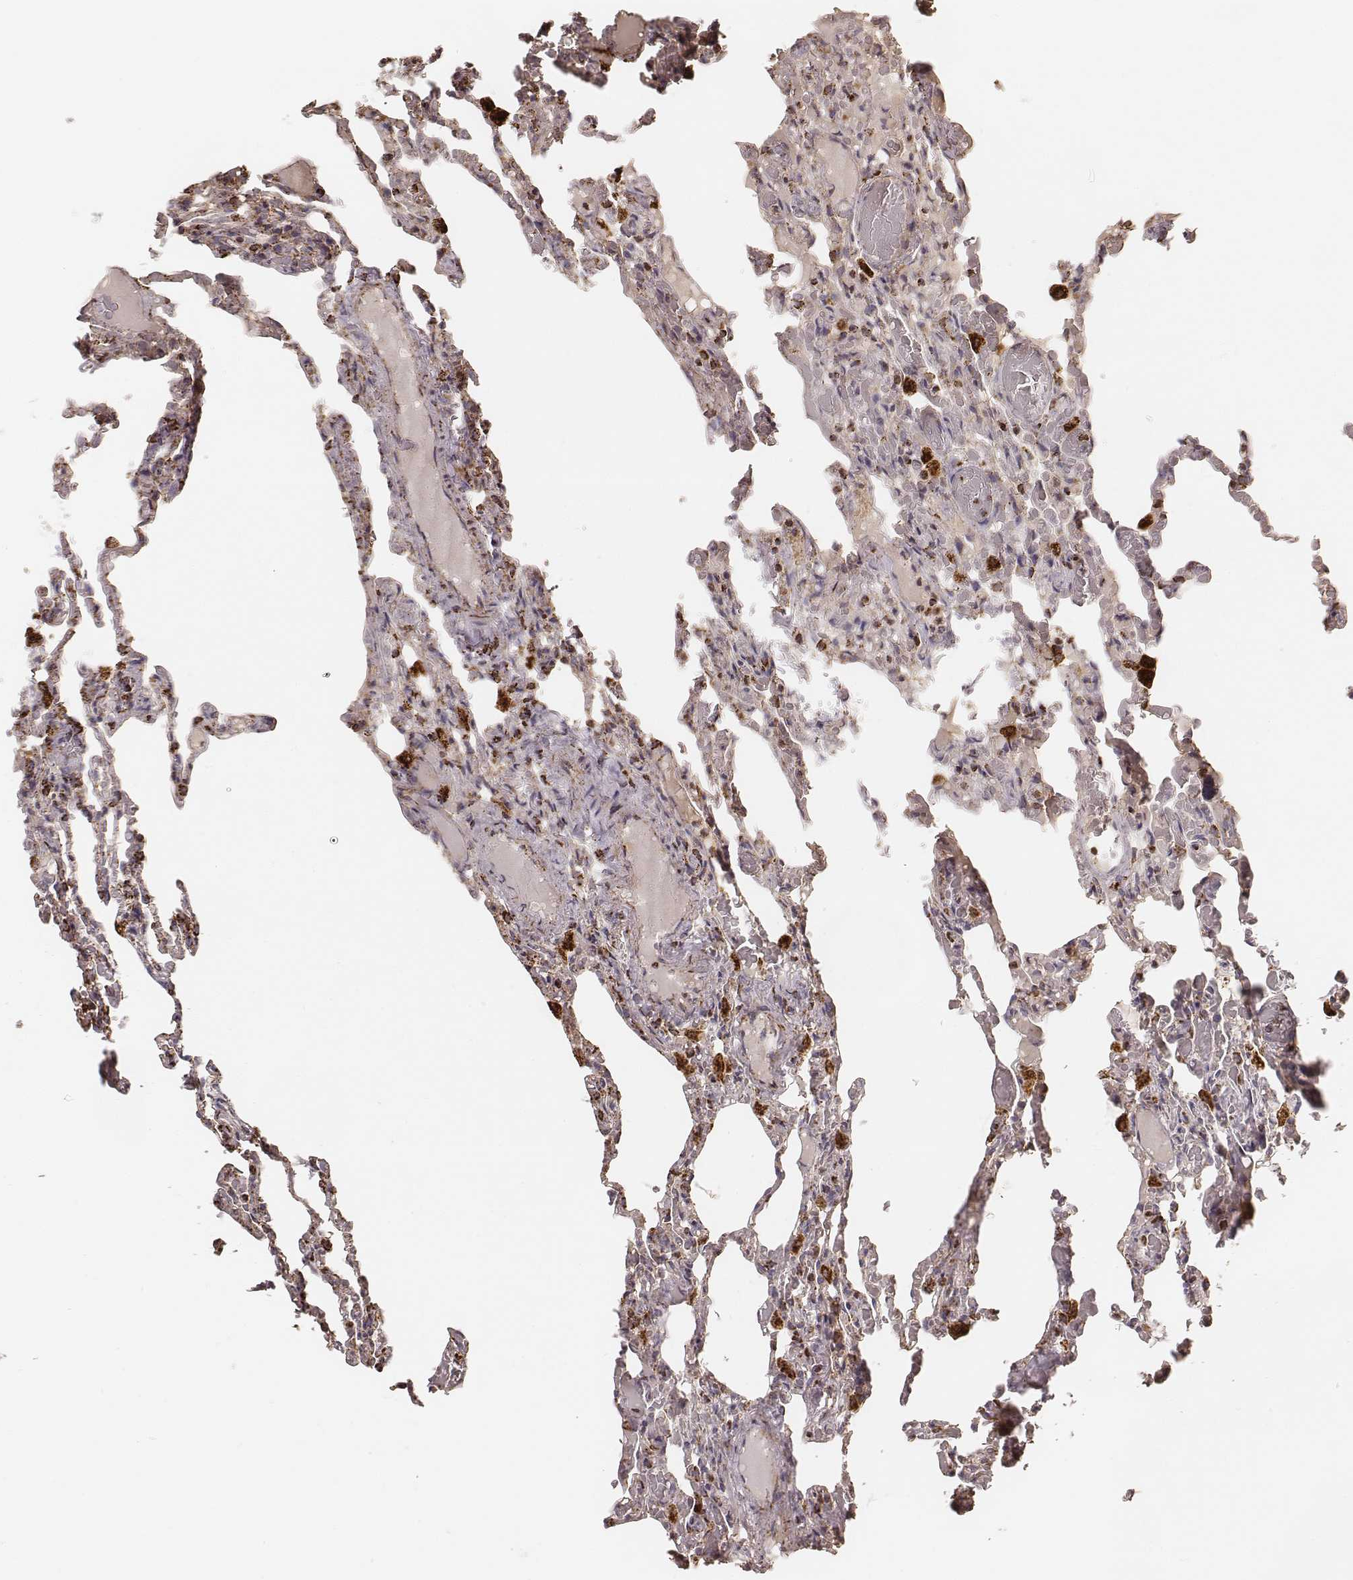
{"staining": {"intensity": "strong", "quantity": "25%-75%", "location": "nuclear"}, "tissue": "lung", "cell_type": "Alveolar cells", "image_type": "normal", "snomed": [{"axis": "morphology", "description": "Normal tissue, NOS"}, {"axis": "topography", "description": "Lung"}], "caption": "A high amount of strong nuclear positivity is identified in approximately 25%-75% of alveolar cells in benign lung.", "gene": "CS", "patient": {"sex": "female", "age": 43}}